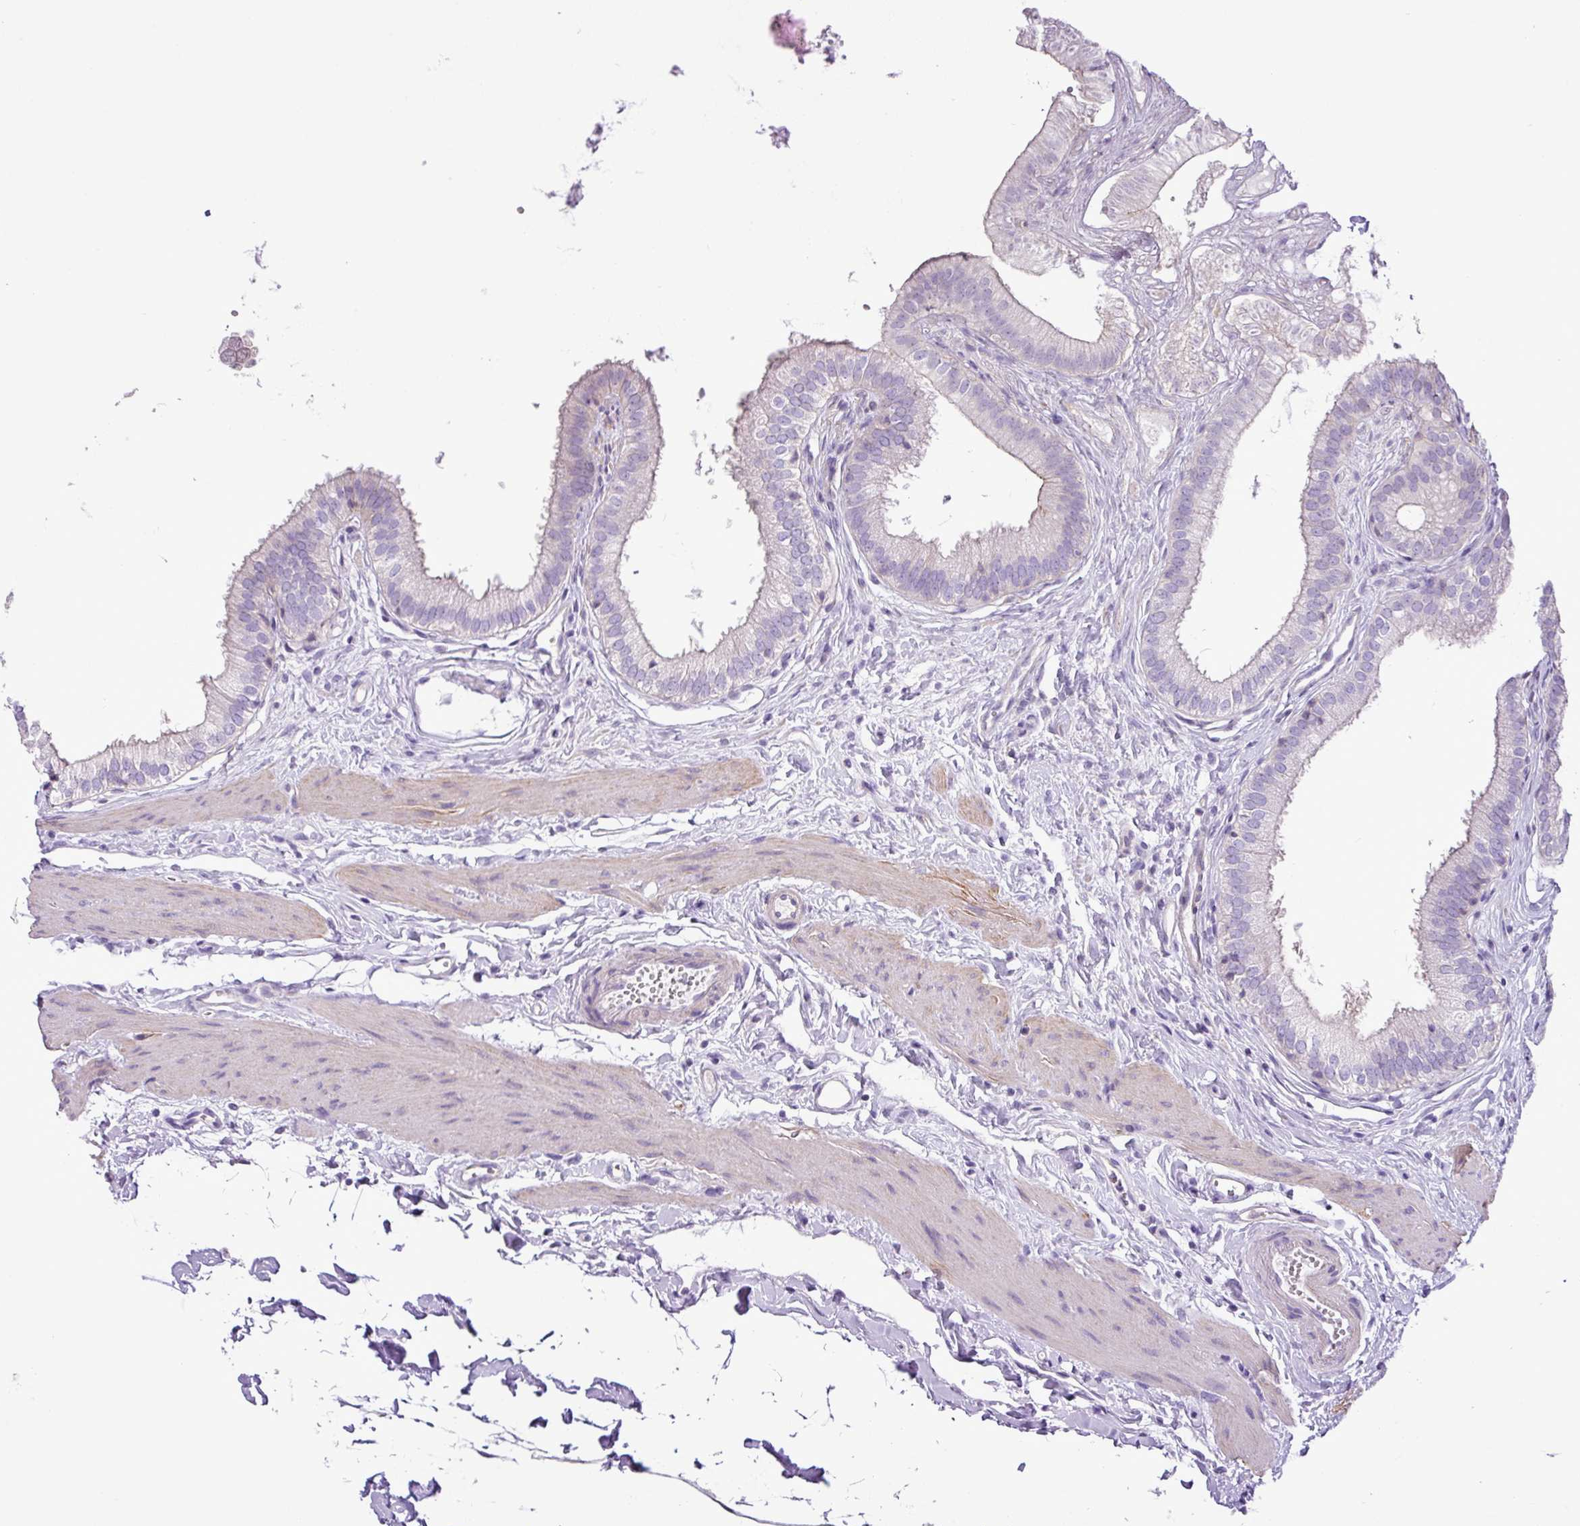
{"staining": {"intensity": "negative", "quantity": "none", "location": "none"}, "tissue": "gallbladder", "cell_type": "Glandular cells", "image_type": "normal", "snomed": [{"axis": "morphology", "description": "Normal tissue, NOS"}, {"axis": "topography", "description": "Gallbladder"}], "caption": "This is an immunohistochemistry micrograph of benign human gallbladder. There is no positivity in glandular cells.", "gene": "ZNF334", "patient": {"sex": "female", "age": 54}}